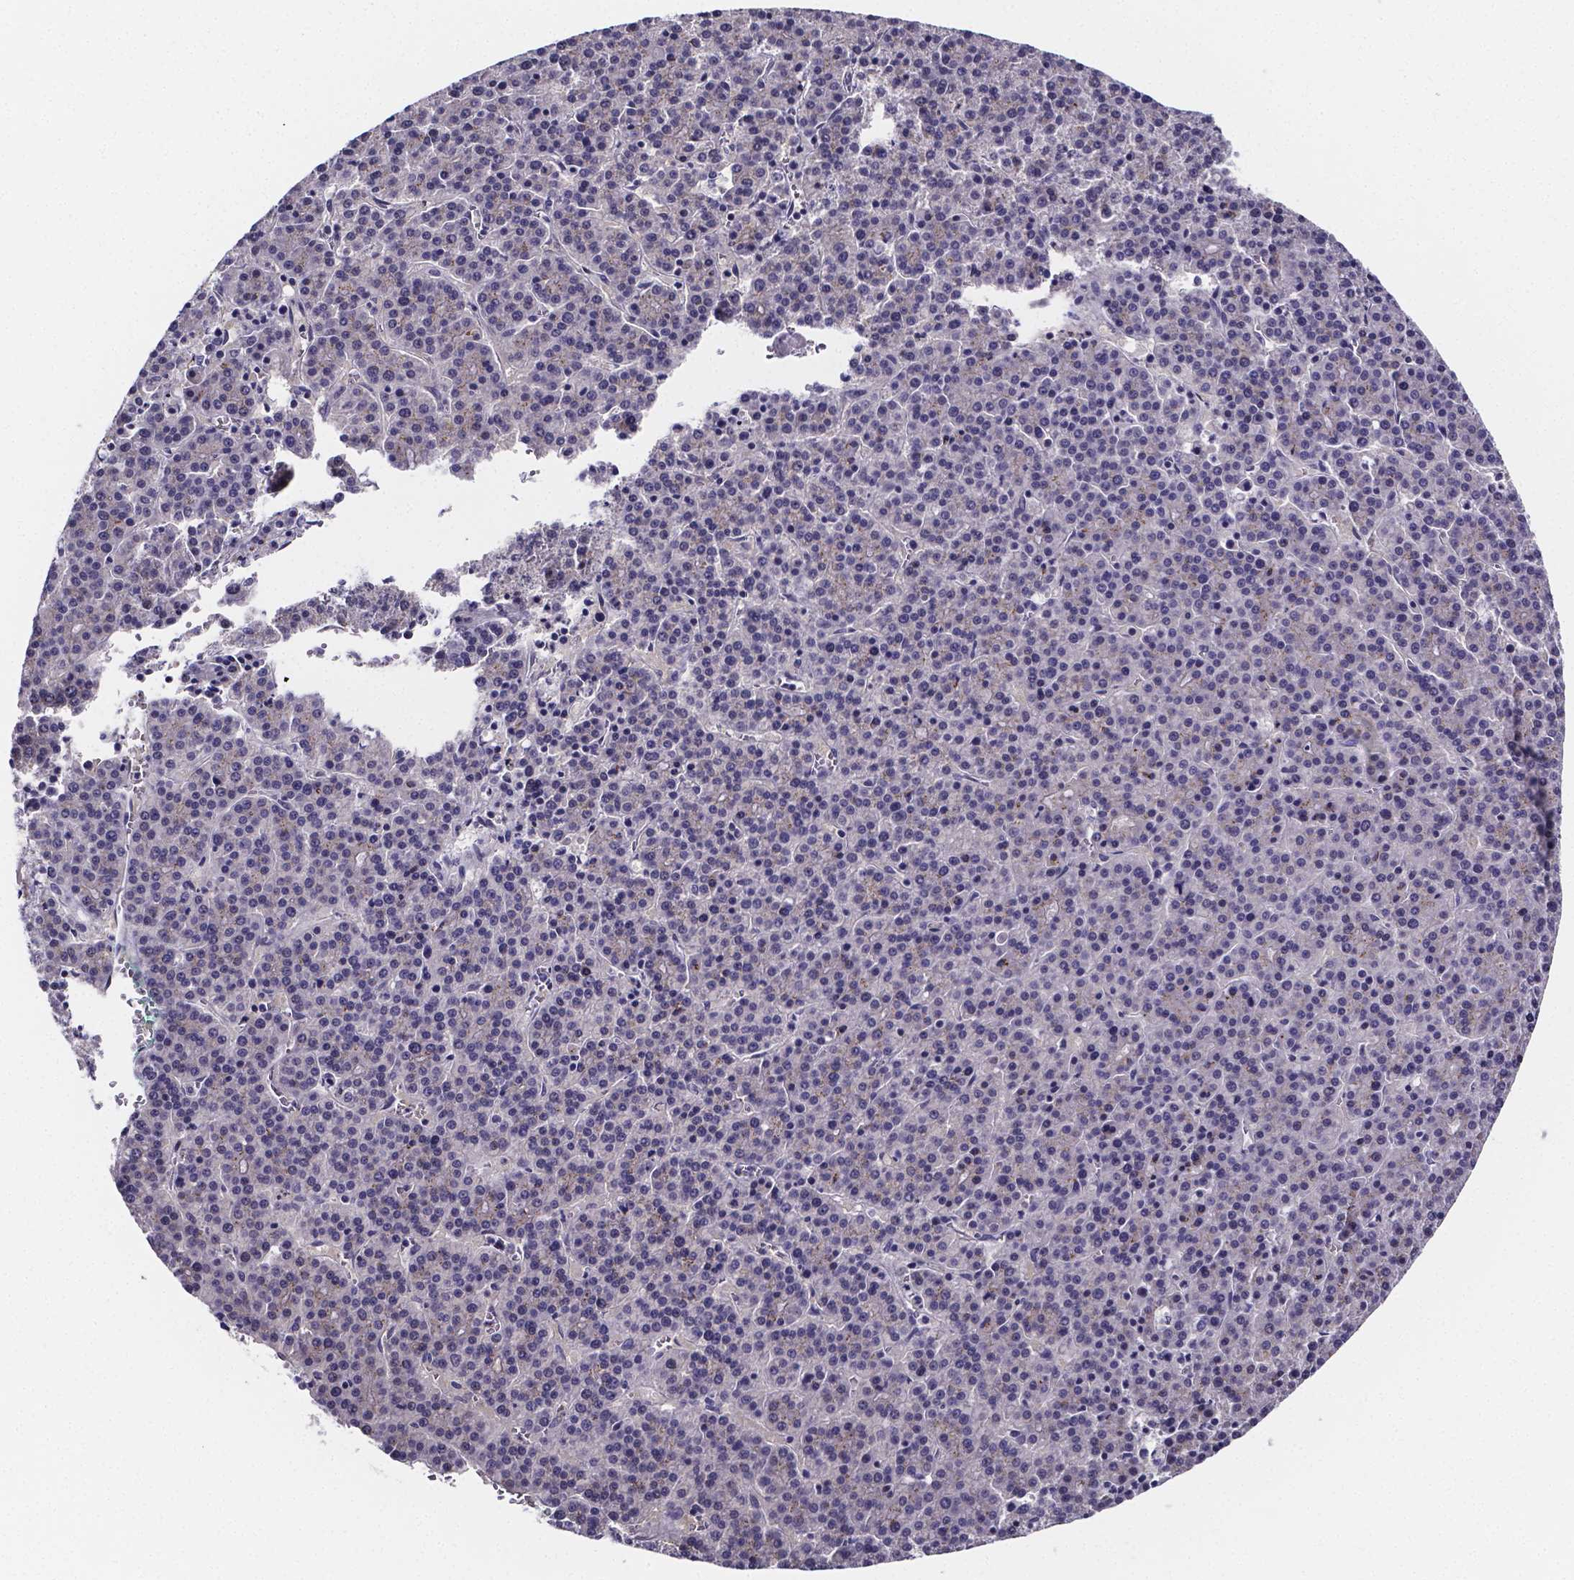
{"staining": {"intensity": "negative", "quantity": "none", "location": "none"}, "tissue": "liver cancer", "cell_type": "Tumor cells", "image_type": "cancer", "snomed": [{"axis": "morphology", "description": "Carcinoma, Hepatocellular, NOS"}, {"axis": "topography", "description": "Liver"}], "caption": "Liver cancer was stained to show a protein in brown. There is no significant positivity in tumor cells. (DAB immunohistochemistry (IHC) with hematoxylin counter stain).", "gene": "IZUMO1", "patient": {"sex": "female", "age": 58}}